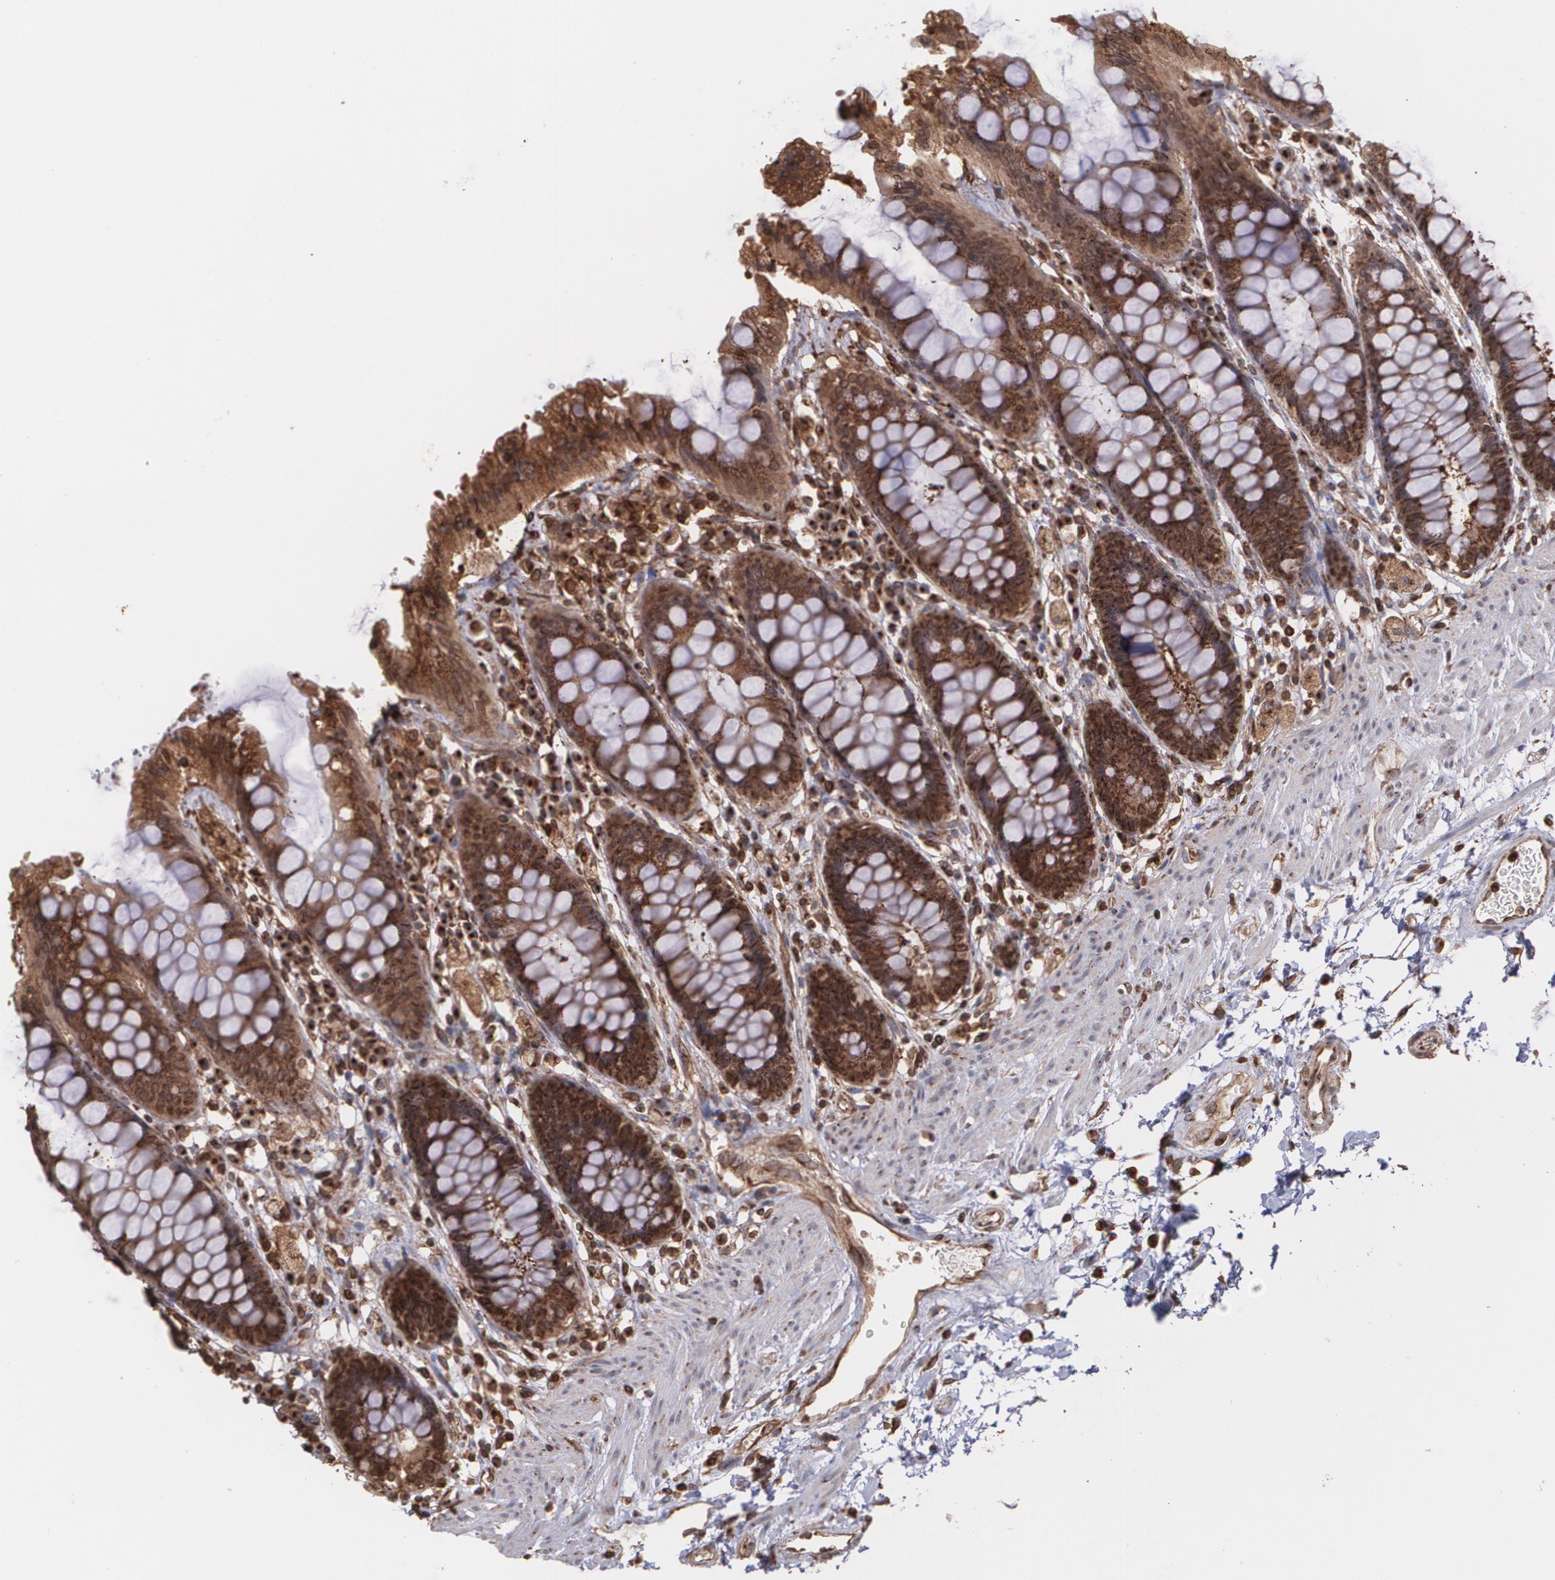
{"staining": {"intensity": "strong", "quantity": ">75%", "location": "cytoplasmic/membranous"}, "tissue": "rectum", "cell_type": "Glandular cells", "image_type": "normal", "snomed": [{"axis": "morphology", "description": "Normal tissue, NOS"}, {"axis": "topography", "description": "Rectum"}], "caption": "The image reveals staining of unremarkable rectum, revealing strong cytoplasmic/membranous protein positivity (brown color) within glandular cells.", "gene": "TRIP11", "patient": {"sex": "female", "age": 46}}